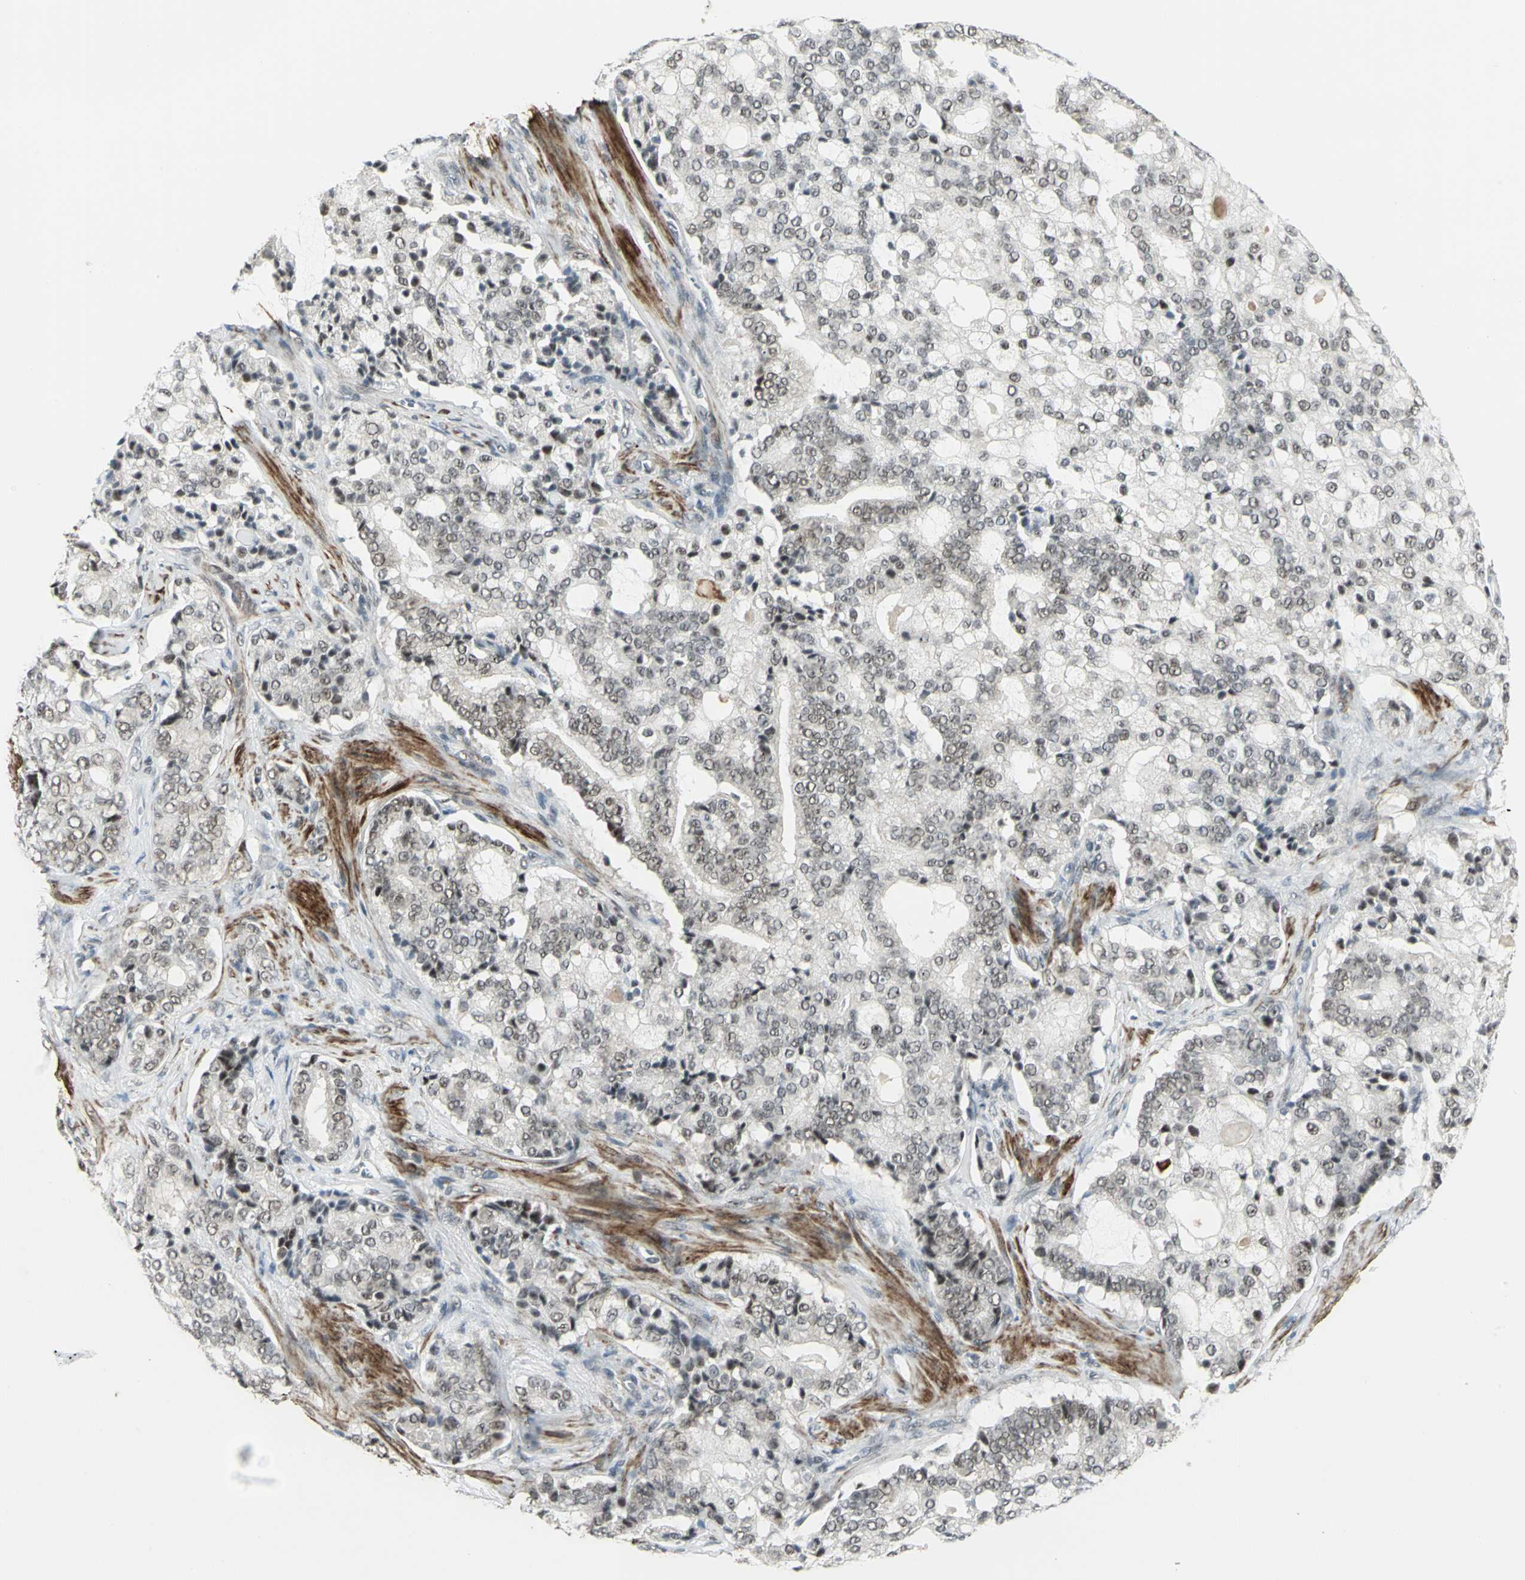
{"staining": {"intensity": "weak", "quantity": "<25%", "location": "nuclear"}, "tissue": "prostate cancer", "cell_type": "Tumor cells", "image_type": "cancer", "snomed": [{"axis": "morphology", "description": "Adenocarcinoma, Low grade"}, {"axis": "topography", "description": "Prostate"}], "caption": "This image is of prostate adenocarcinoma (low-grade) stained with immunohistochemistry (IHC) to label a protein in brown with the nuclei are counter-stained blue. There is no expression in tumor cells. Nuclei are stained in blue.", "gene": "MTA1", "patient": {"sex": "male", "age": 58}}